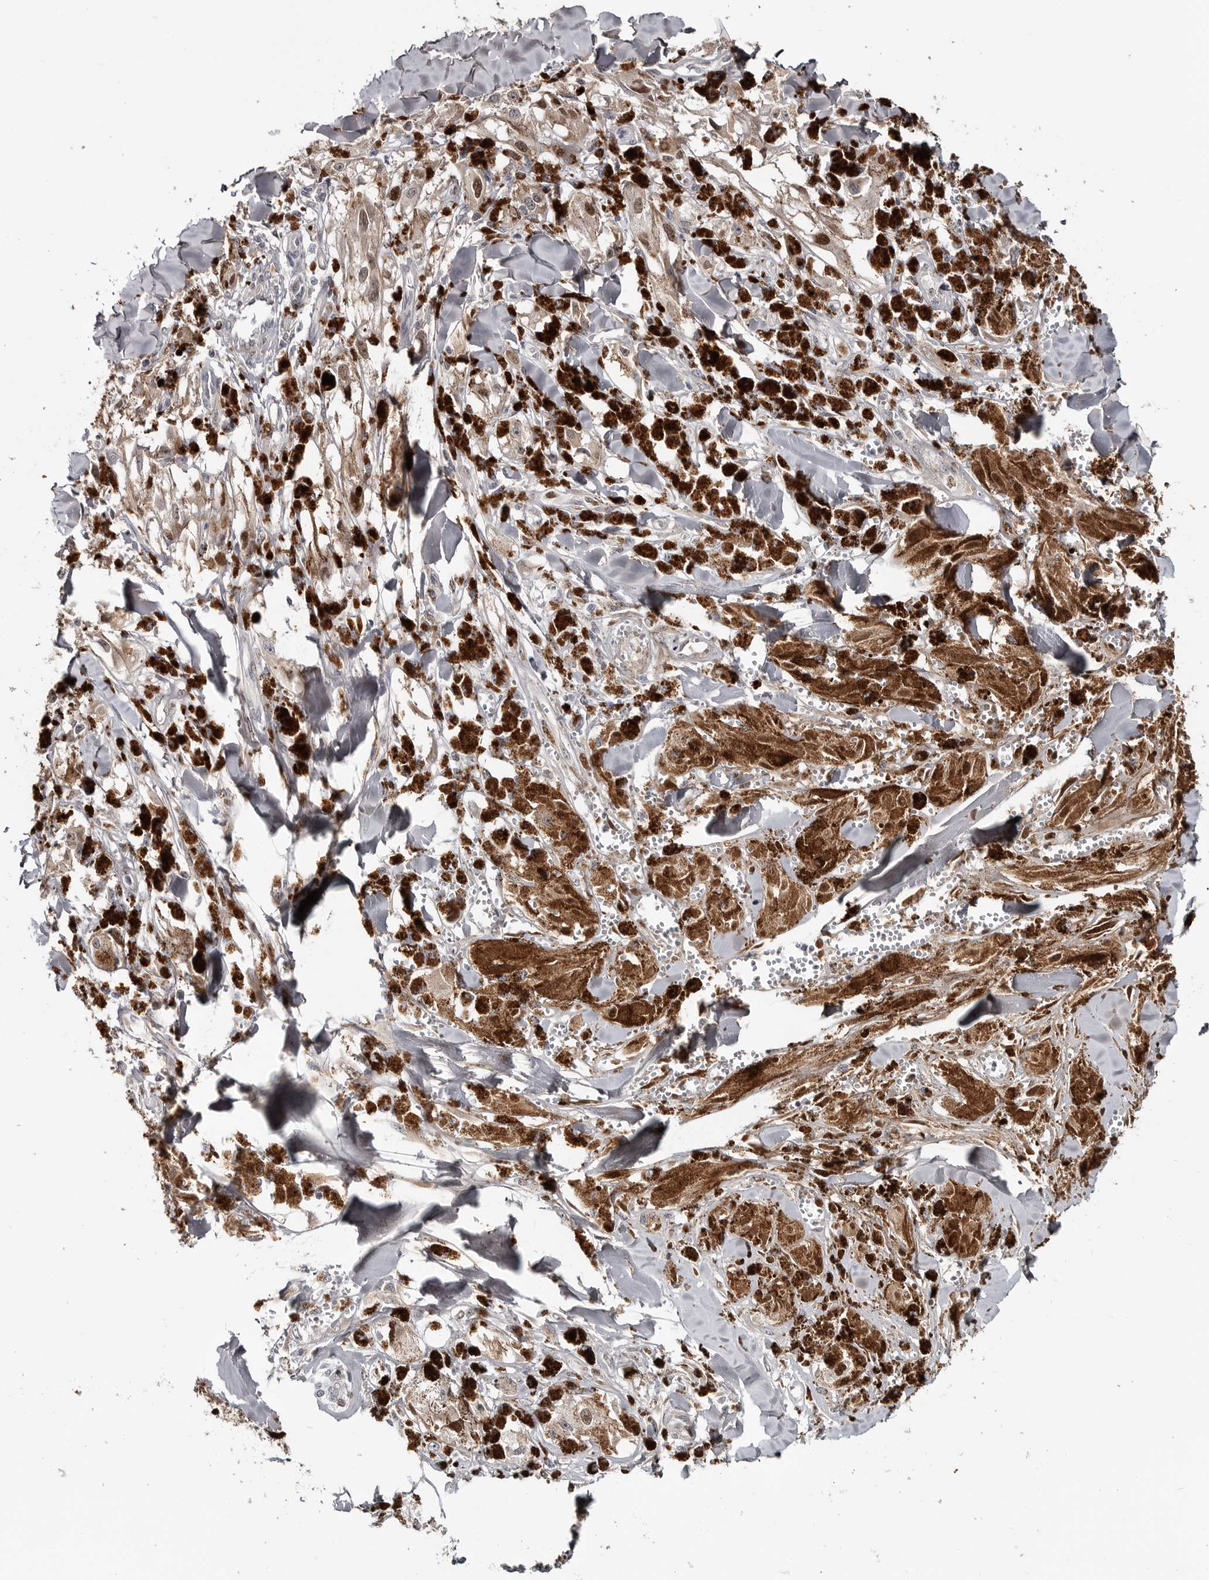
{"staining": {"intensity": "weak", "quantity": ">75%", "location": "cytoplasmic/membranous"}, "tissue": "melanoma", "cell_type": "Tumor cells", "image_type": "cancer", "snomed": [{"axis": "morphology", "description": "Malignant melanoma, NOS"}, {"axis": "topography", "description": "Skin"}], "caption": "Immunohistochemical staining of human malignant melanoma shows low levels of weak cytoplasmic/membranous protein staining in approximately >75% of tumor cells. The staining is performed using DAB brown chromogen to label protein expression. The nuclei are counter-stained blue using hematoxylin.", "gene": "ZNF277", "patient": {"sex": "male", "age": 88}}